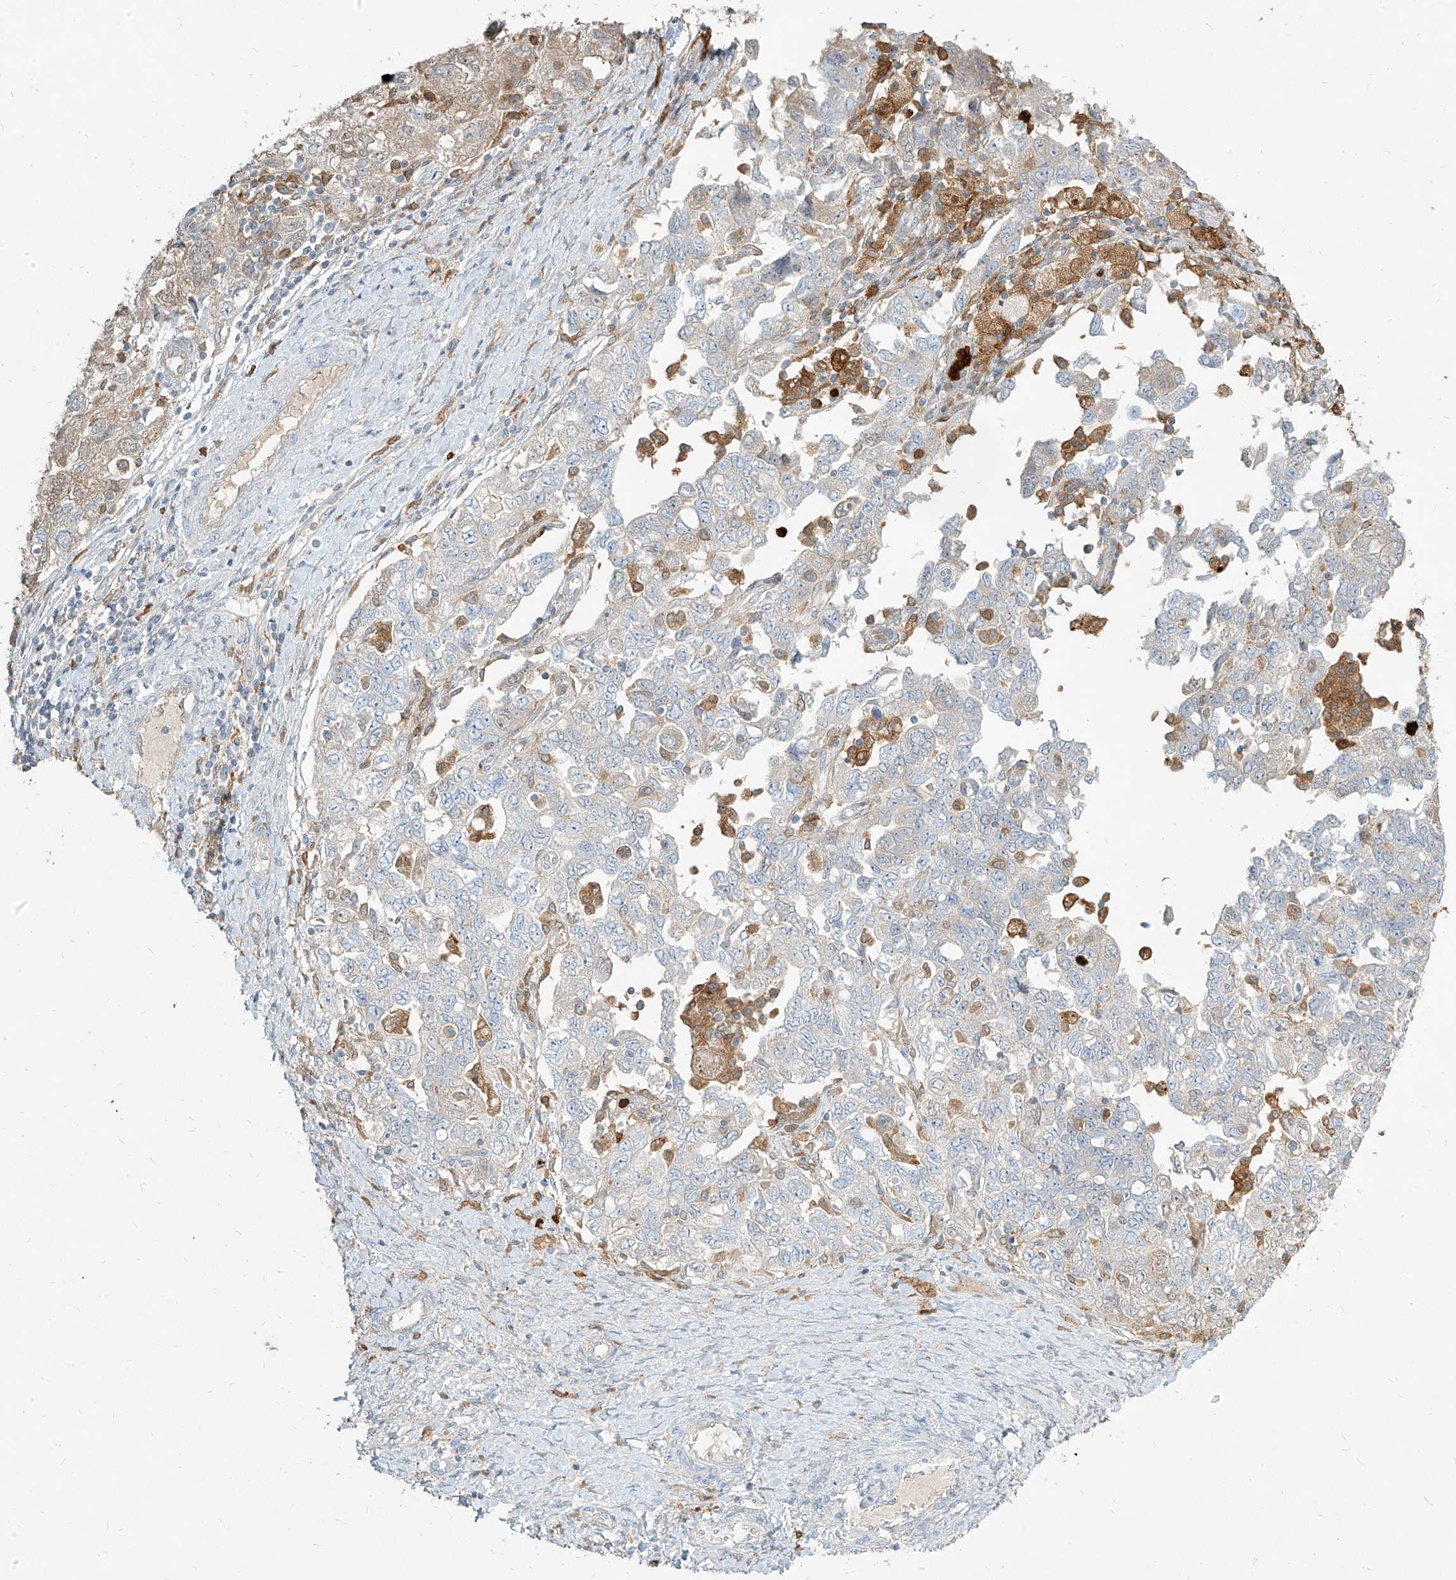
{"staining": {"intensity": "negative", "quantity": "none", "location": "none"}, "tissue": "ovarian cancer", "cell_type": "Tumor cells", "image_type": "cancer", "snomed": [{"axis": "morphology", "description": "Carcinoma, NOS"}, {"axis": "morphology", "description": "Cystadenocarcinoma, serous, NOS"}, {"axis": "topography", "description": "Ovary"}], "caption": "The immunohistochemistry micrograph has no significant staining in tumor cells of ovarian cancer tissue.", "gene": "PGD", "patient": {"sex": "female", "age": 69}}